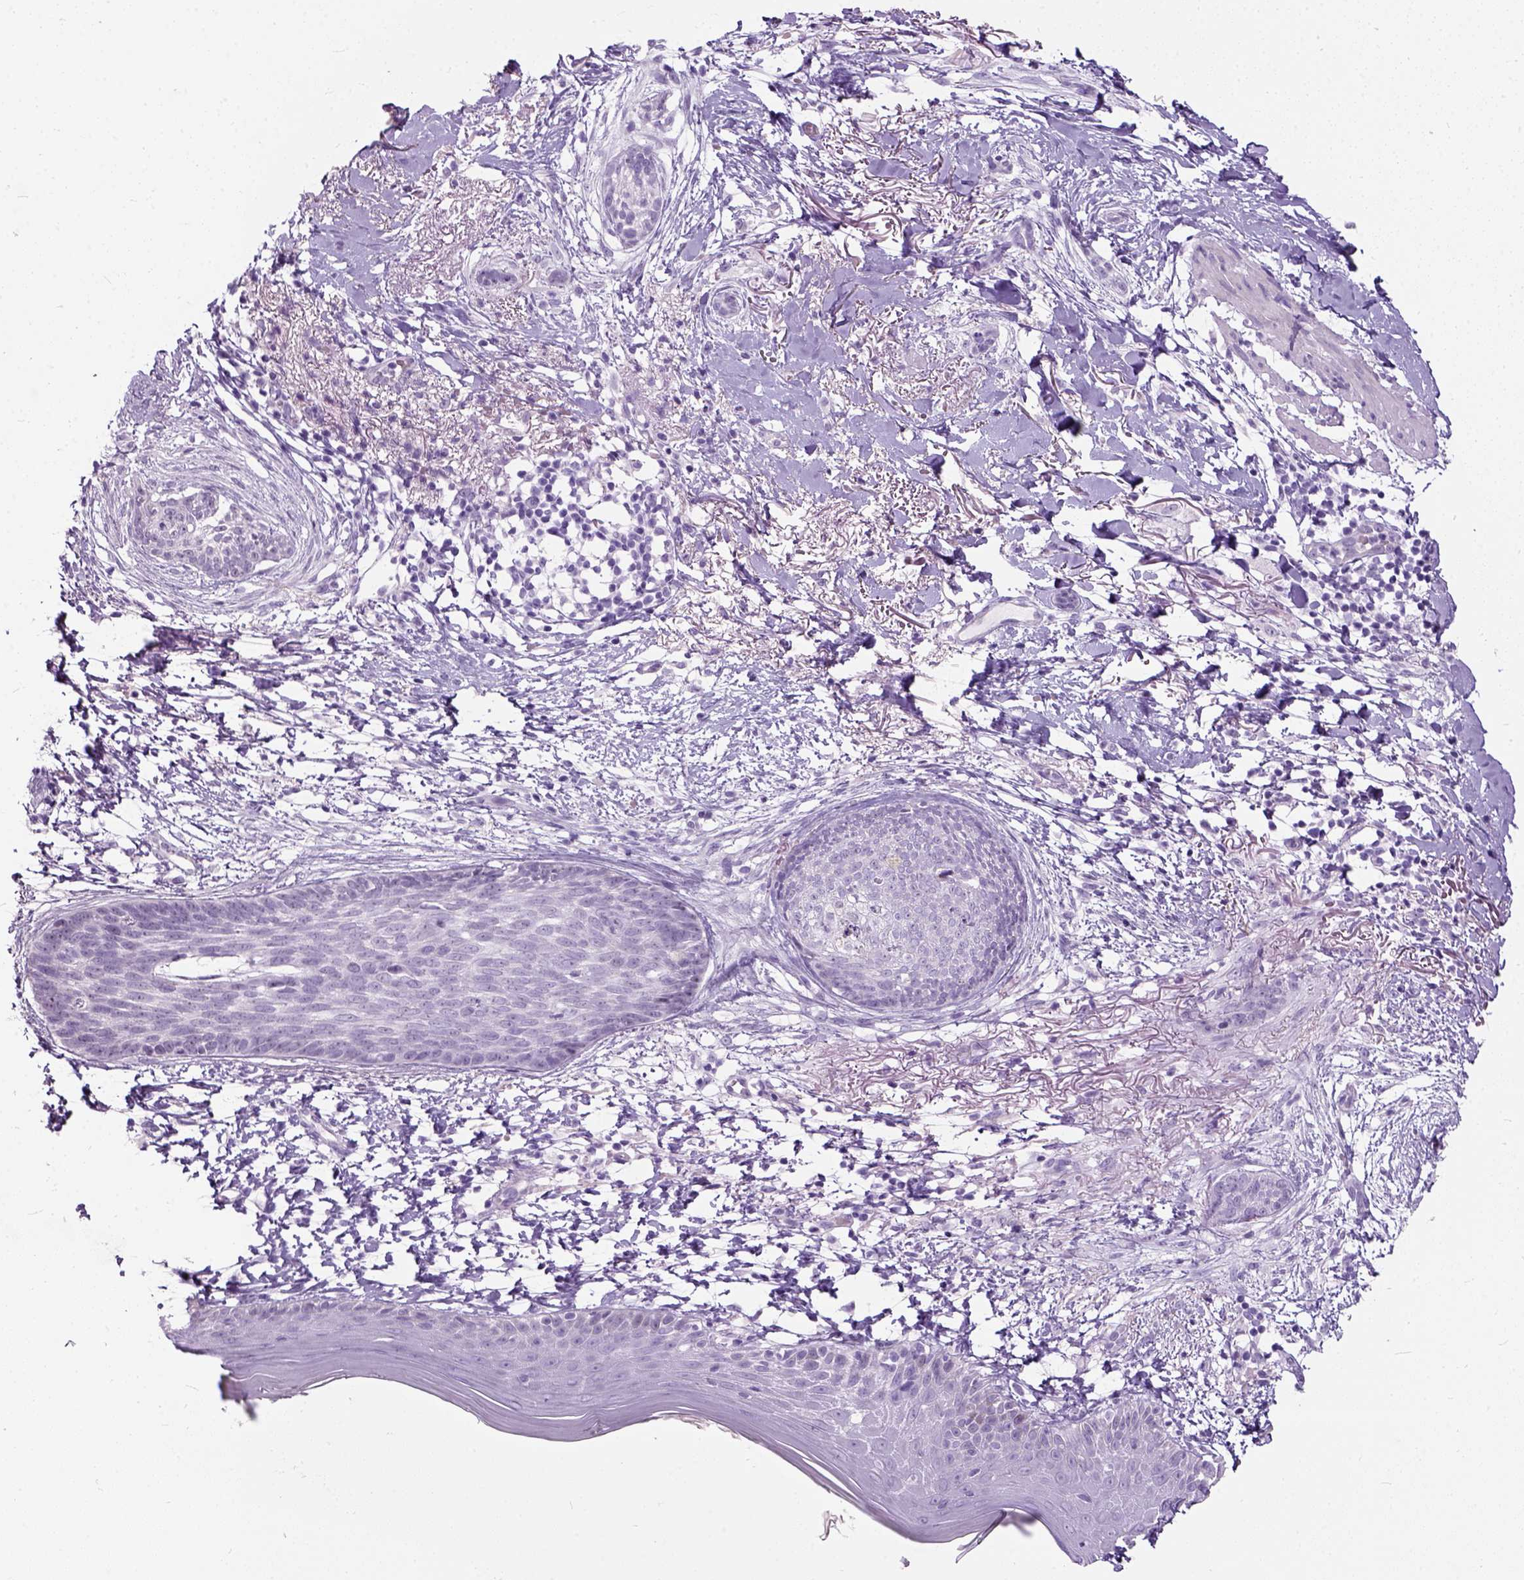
{"staining": {"intensity": "negative", "quantity": "none", "location": "none"}, "tissue": "skin cancer", "cell_type": "Tumor cells", "image_type": "cancer", "snomed": [{"axis": "morphology", "description": "Normal tissue, NOS"}, {"axis": "morphology", "description": "Basal cell carcinoma"}, {"axis": "topography", "description": "Skin"}], "caption": "The IHC micrograph has no significant staining in tumor cells of skin cancer (basal cell carcinoma) tissue.", "gene": "AXDND1", "patient": {"sex": "male", "age": 84}}